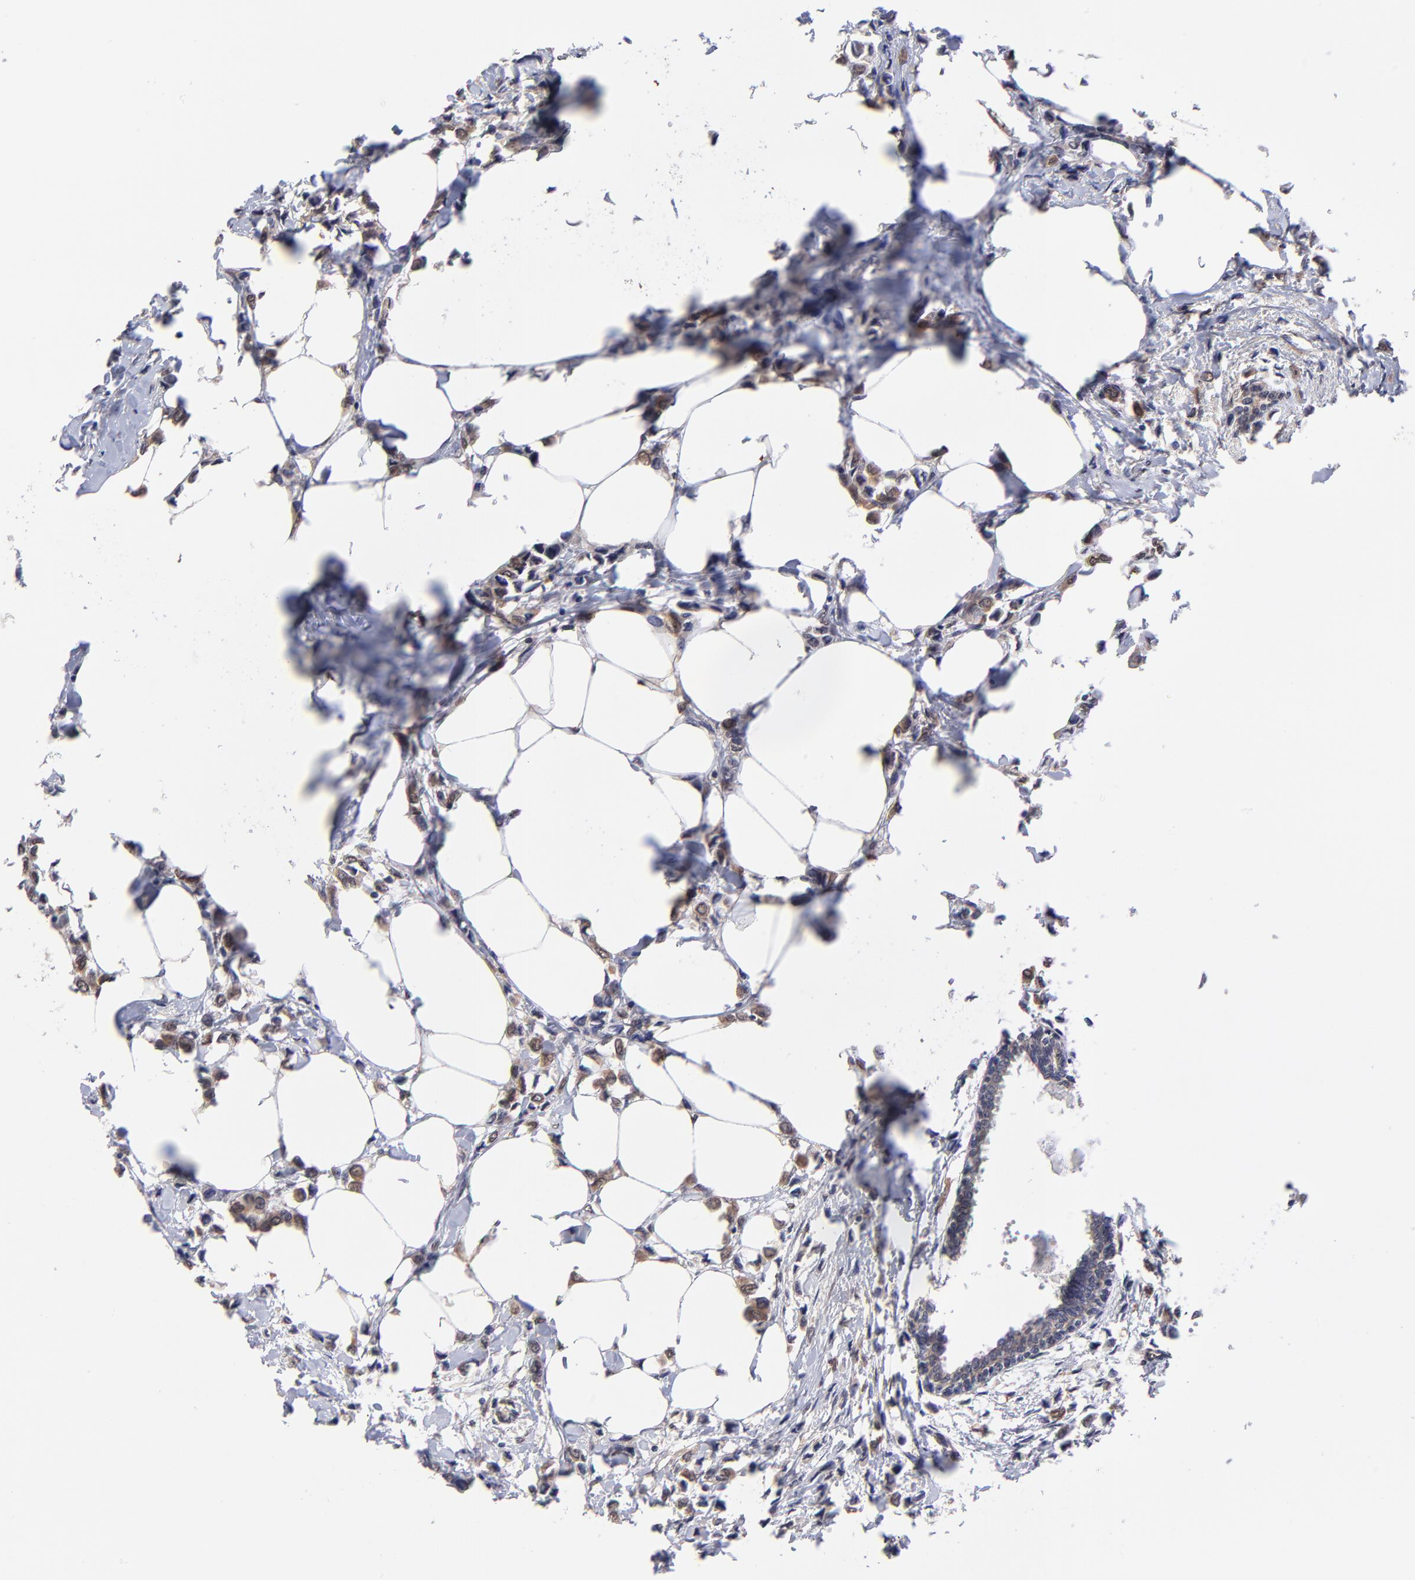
{"staining": {"intensity": "strong", "quantity": ">75%", "location": "cytoplasmic/membranous"}, "tissue": "breast cancer", "cell_type": "Tumor cells", "image_type": "cancer", "snomed": [{"axis": "morphology", "description": "Lobular carcinoma"}, {"axis": "topography", "description": "Breast"}], "caption": "Strong cytoplasmic/membranous positivity for a protein is seen in approximately >75% of tumor cells of breast lobular carcinoma using IHC.", "gene": "UBE2H", "patient": {"sex": "female", "age": 51}}